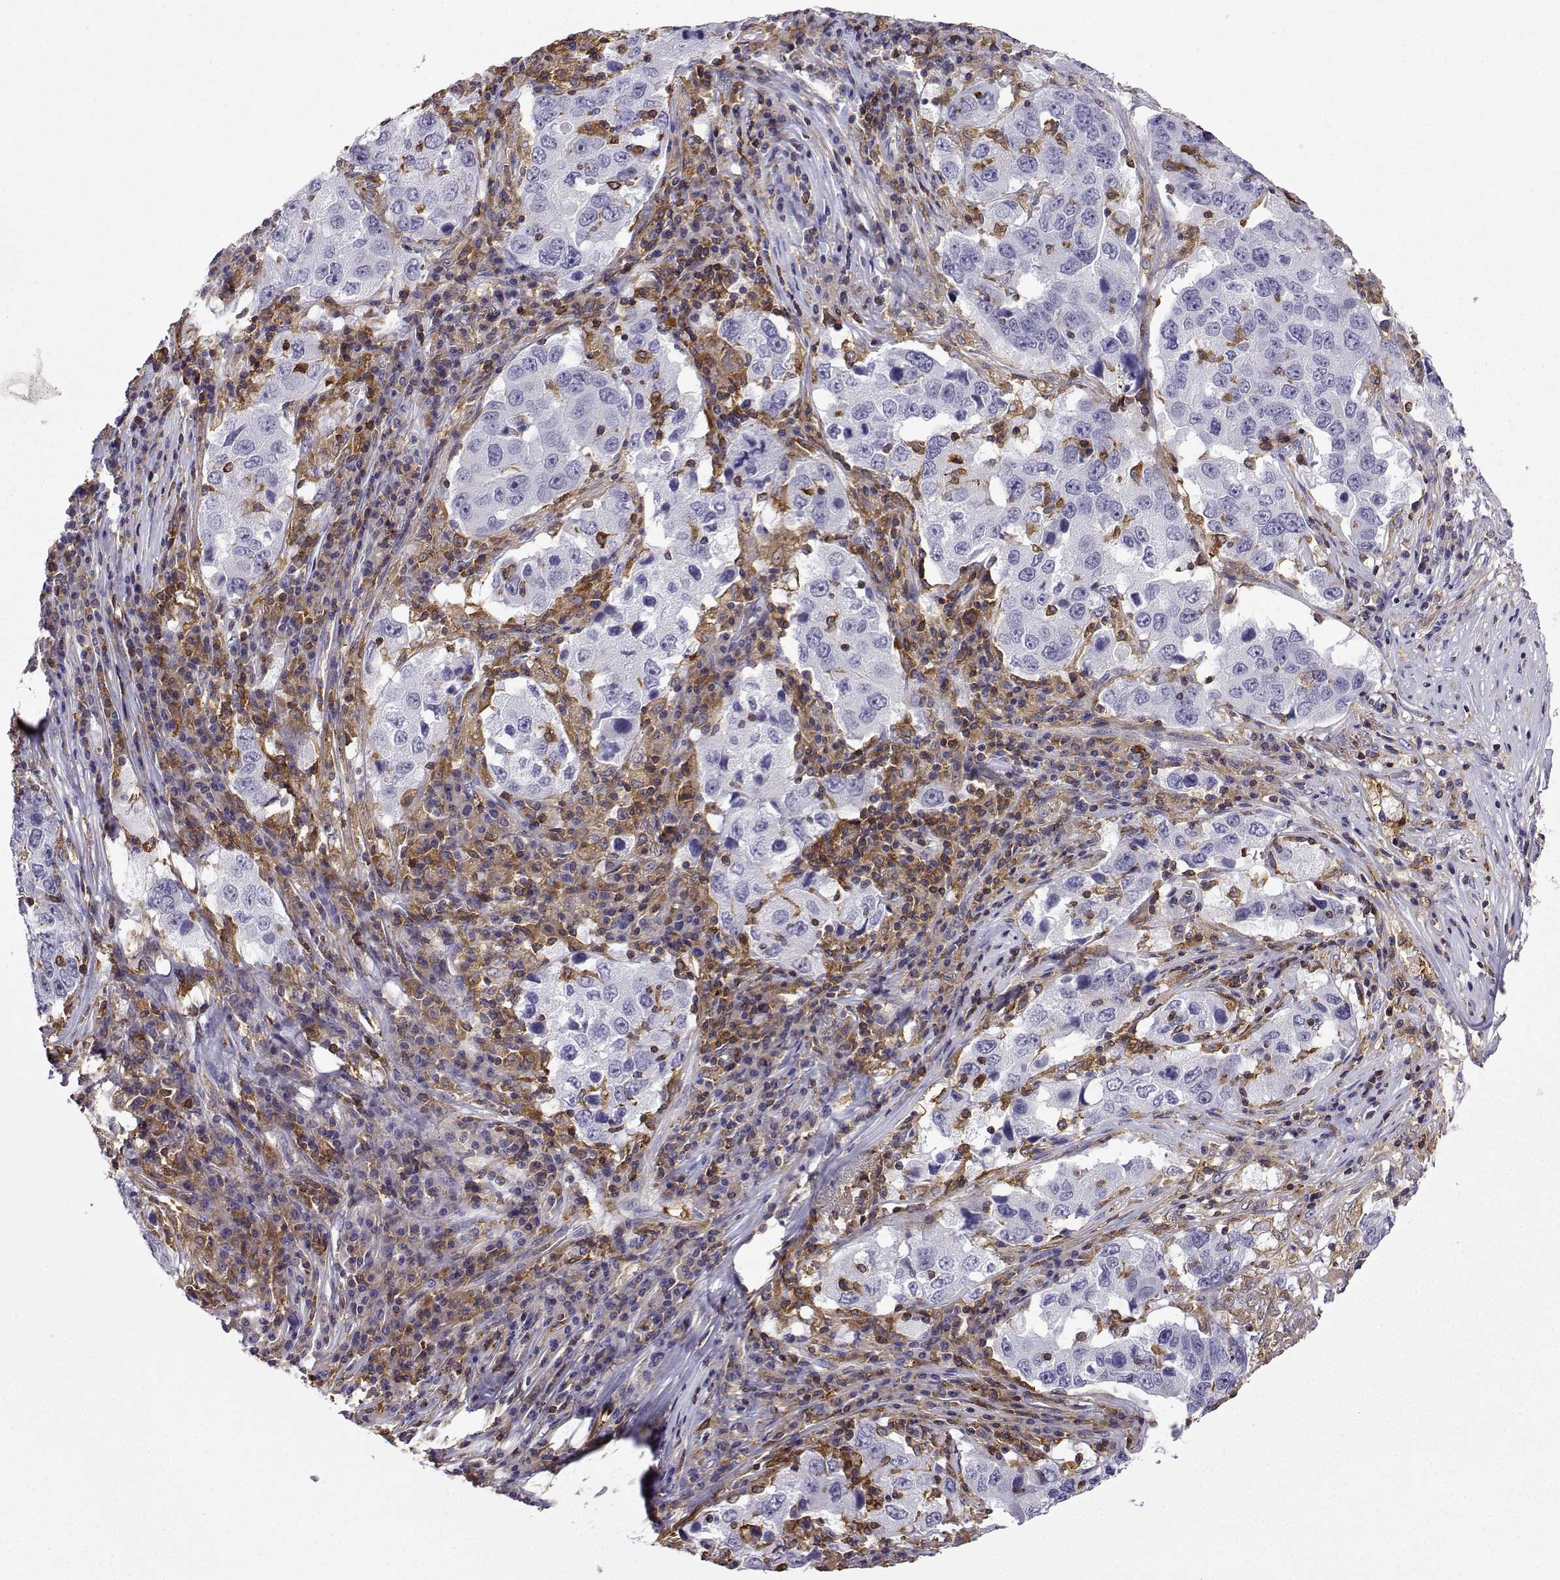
{"staining": {"intensity": "negative", "quantity": "none", "location": "none"}, "tissue": "lung cancer", "cell_type": "Tumor cells", "image_type": "cancer", "snomed": [{"axis": "morphology", "description": "Adenocarcinoma, NOS"}, {"axis": "topography", "description": "Lung"}], "caption": "Immunohistochemical staining of human lung adenocarcinoma exhibits no significant expression in tumor cells.", "gene": "DOCK10", "patient": {"sex": "male", "age": 73}}